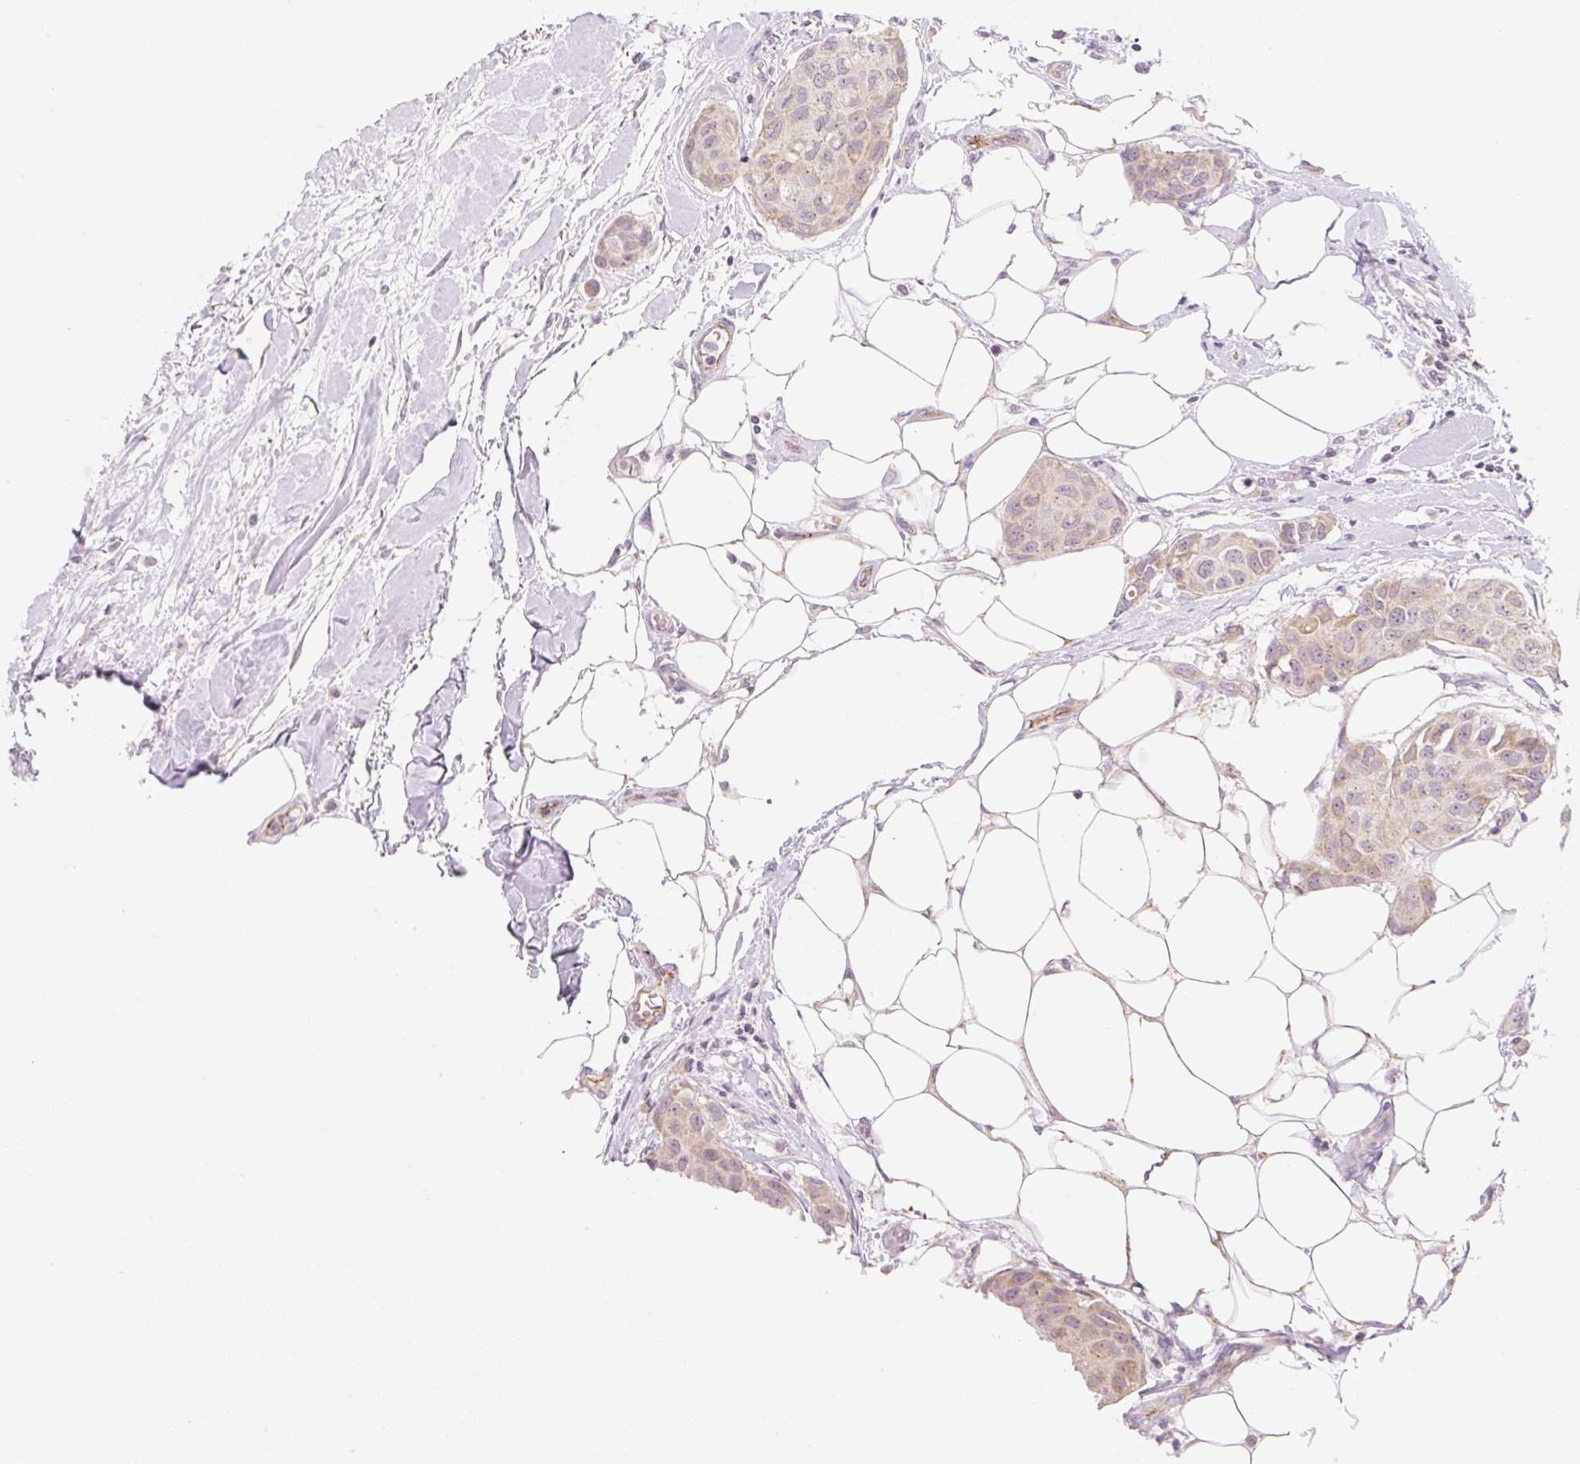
{"staining": {"intensity": "weak", "quantity": ">75%", "location": "cytoplasmic/membranous"}, "tissue": "breast cancer", "cell_type": "Tumor cells", "image_type": "cancer", "snomed": [{"axis": "morphology", "description": "Duct carcinoma"}, {"axis": "topography", "description": "Breast"}, {"axis": "topography", "description": "Lymph node"}], "caption": "The micrograph shows staining of breast intraductal carcinoma, revealing weak cytoplasmic/membranous protein expression (brown color) within tumor cells.", "gene": "CASKIN1", "patient": {"sex": "female", "age": 80}}